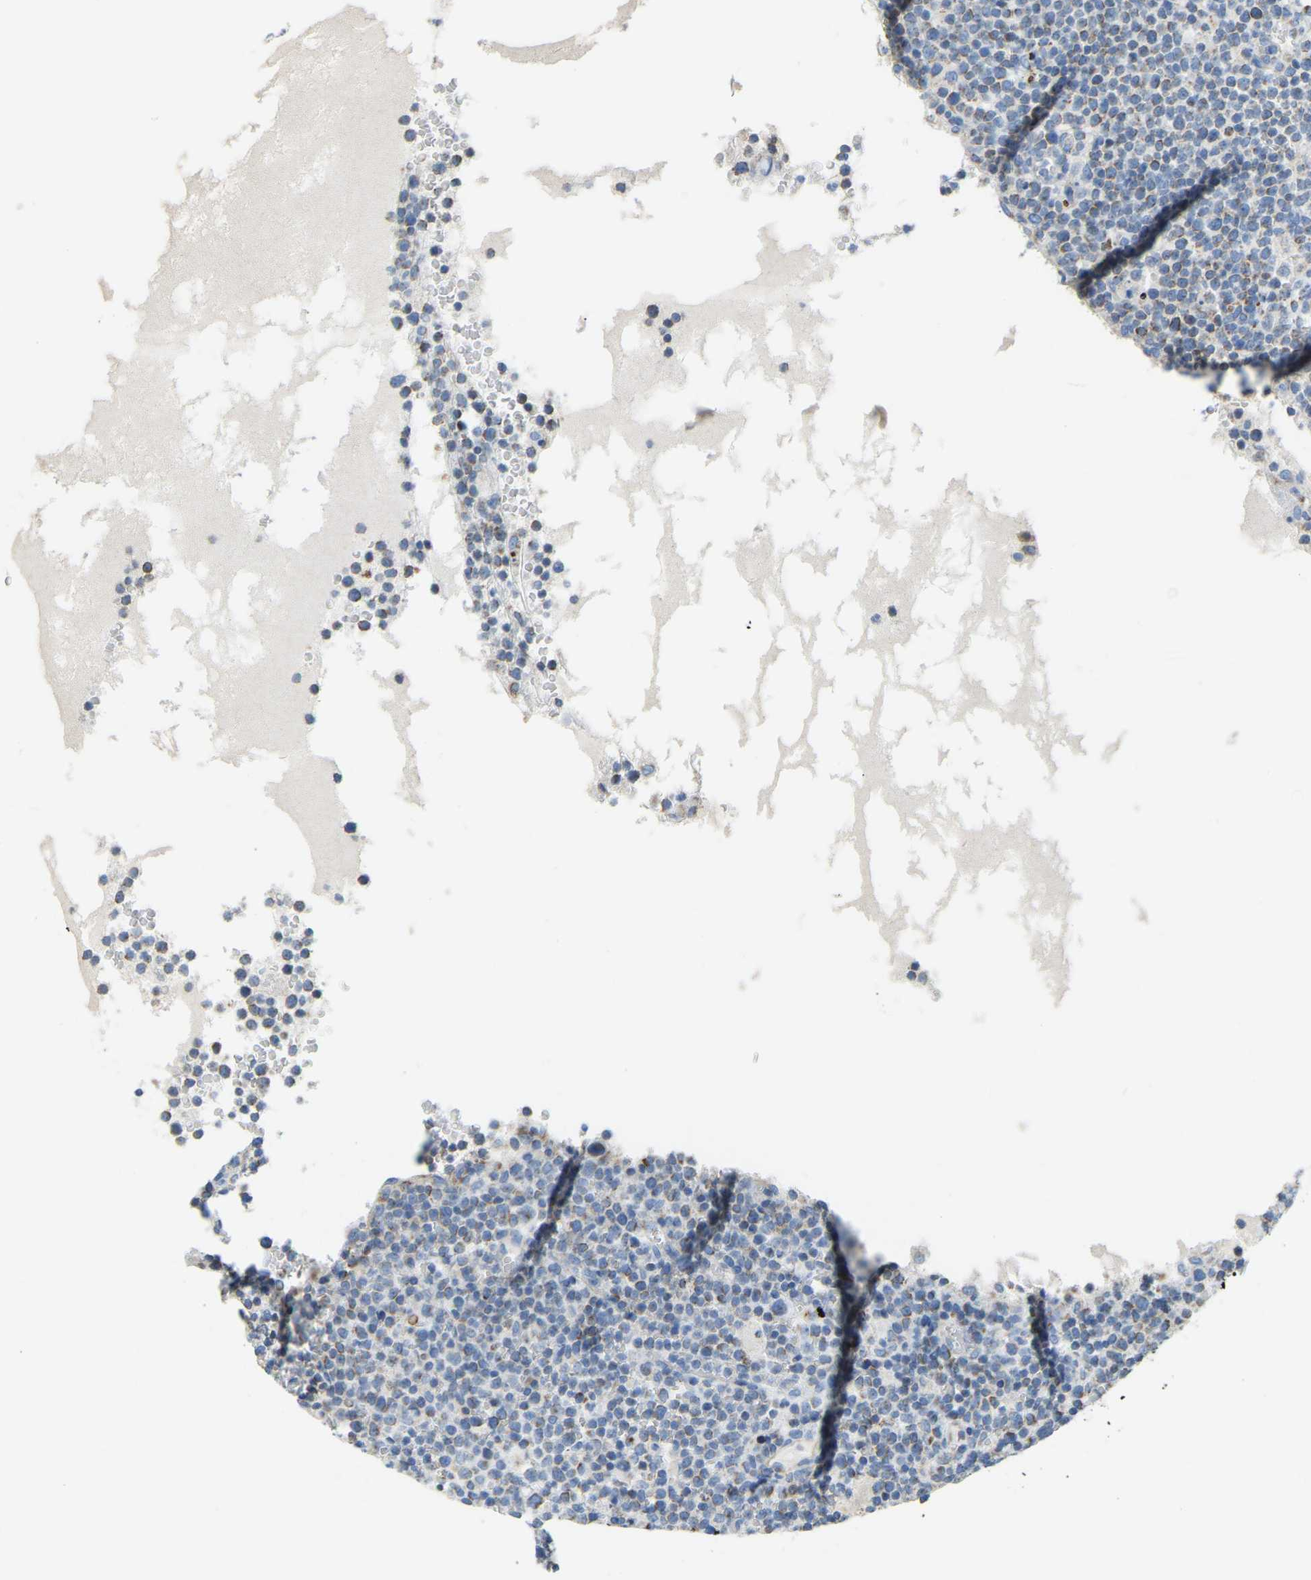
{"staining": {"intensity": "strong", "quantity": "<25%", "location": "cytoplasmic/membranous"}, "tissue": "lymphoma", "cell_type": "Tumor cells", "image_type": "cancer", "snomed": [{"axis": "morphology", "description": "Malignant lymphoma, non-Hodgkin's type, High grade"}, {"axis": "topography", "description": "Lymph node"}], "caption": "The micrograph displays immunohistochemical staining of lymphoma. There is strong cytoplasmic/membranous positivity is appreciated in about <25% of tumor cells.", "gene": "GDA", "patient": {"sex": "male", "age": 61}}